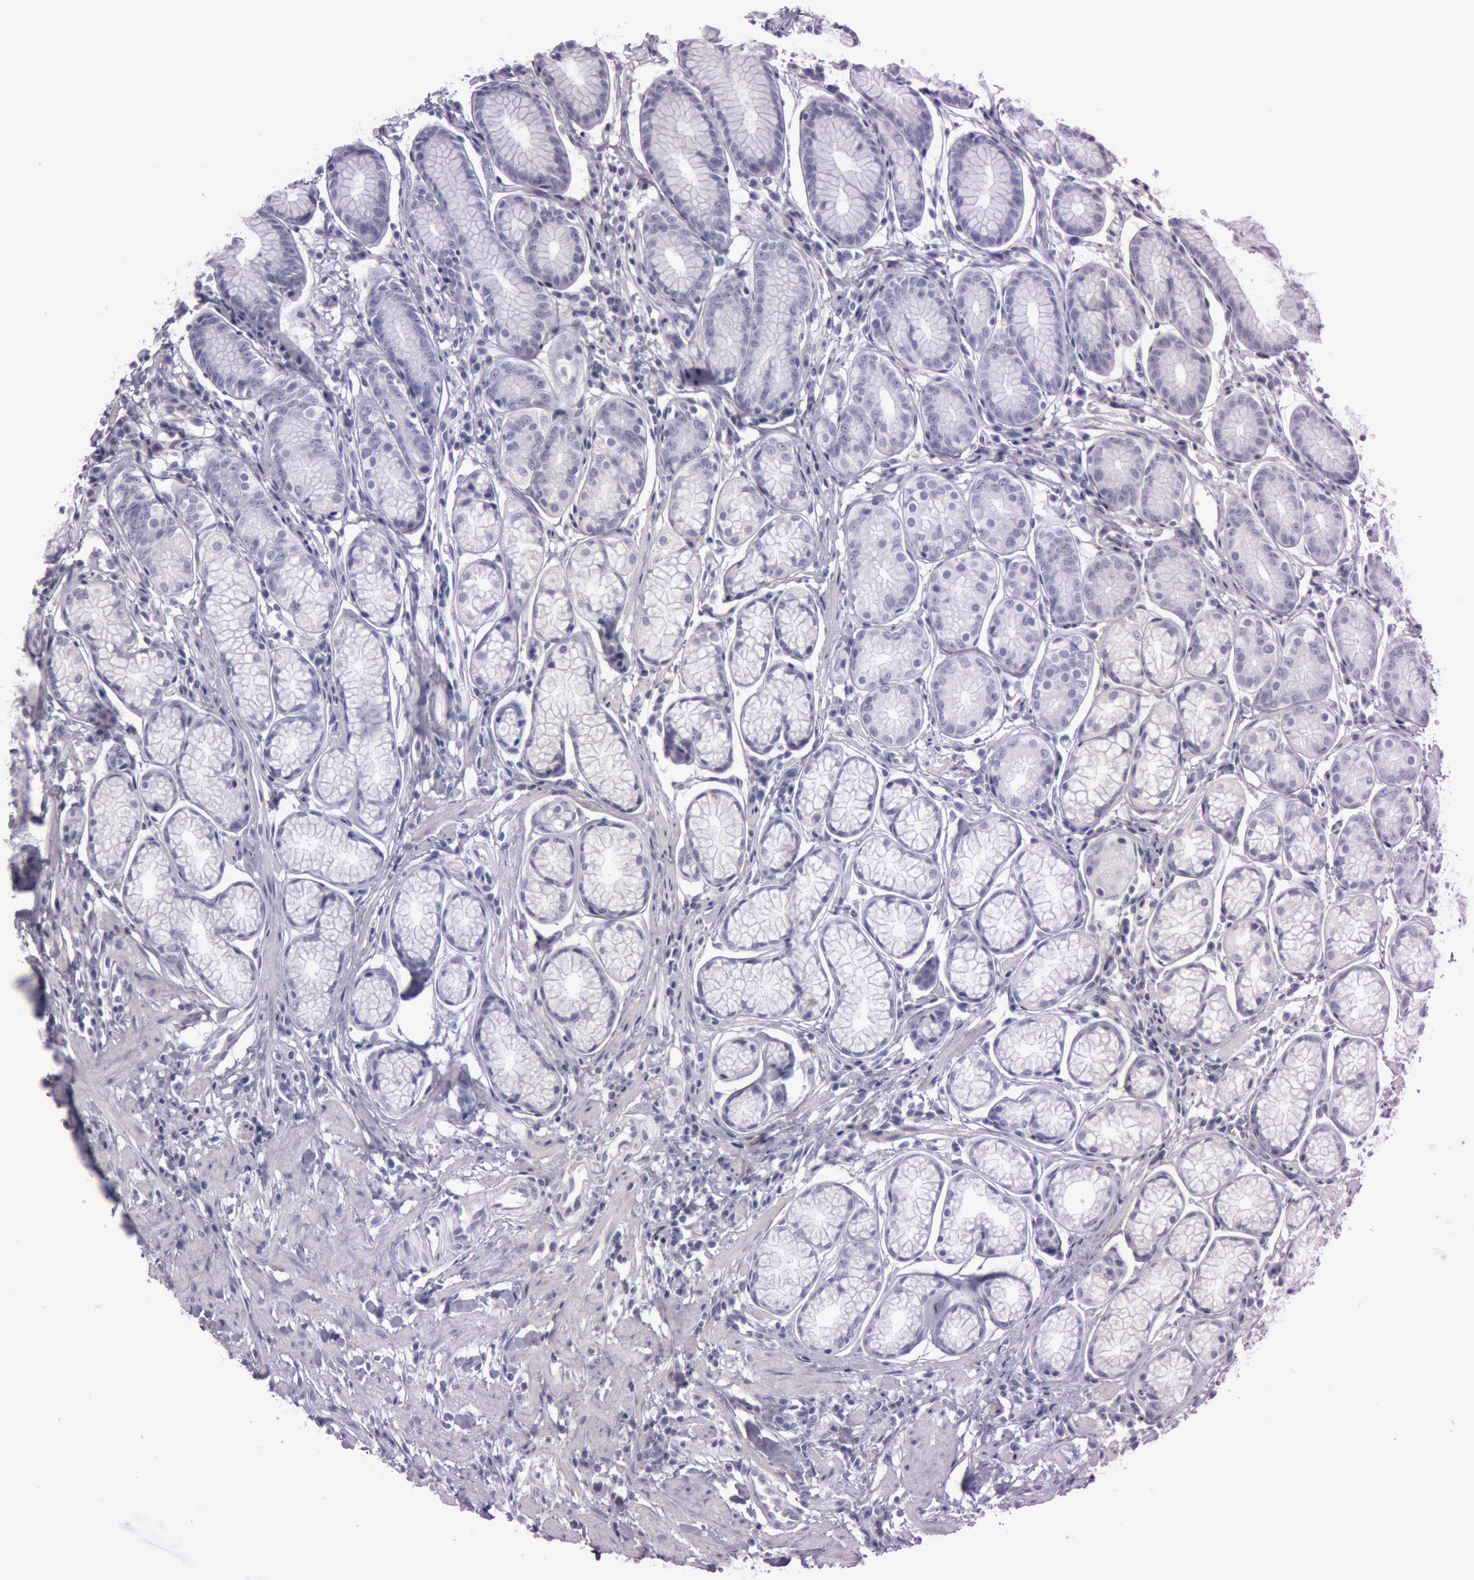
{"staining": {"intensity": "negative", "quantity": "none", "location": "none"}, "tissue": "stomach", "cell_type": "Glandular cells", "image_type": "normal", "snomed": [{"axis": "morphology", "description": "Normal tissue, NOS"}, {"axis": "topography", "description": "Stomach"}], "caption": "Immunohistochemistry (IHC) of benign human stomach demonstrates no positivity in glandular cells.", "gene": "FOLH1", "patient": {"sex": "male", "age": 42}}